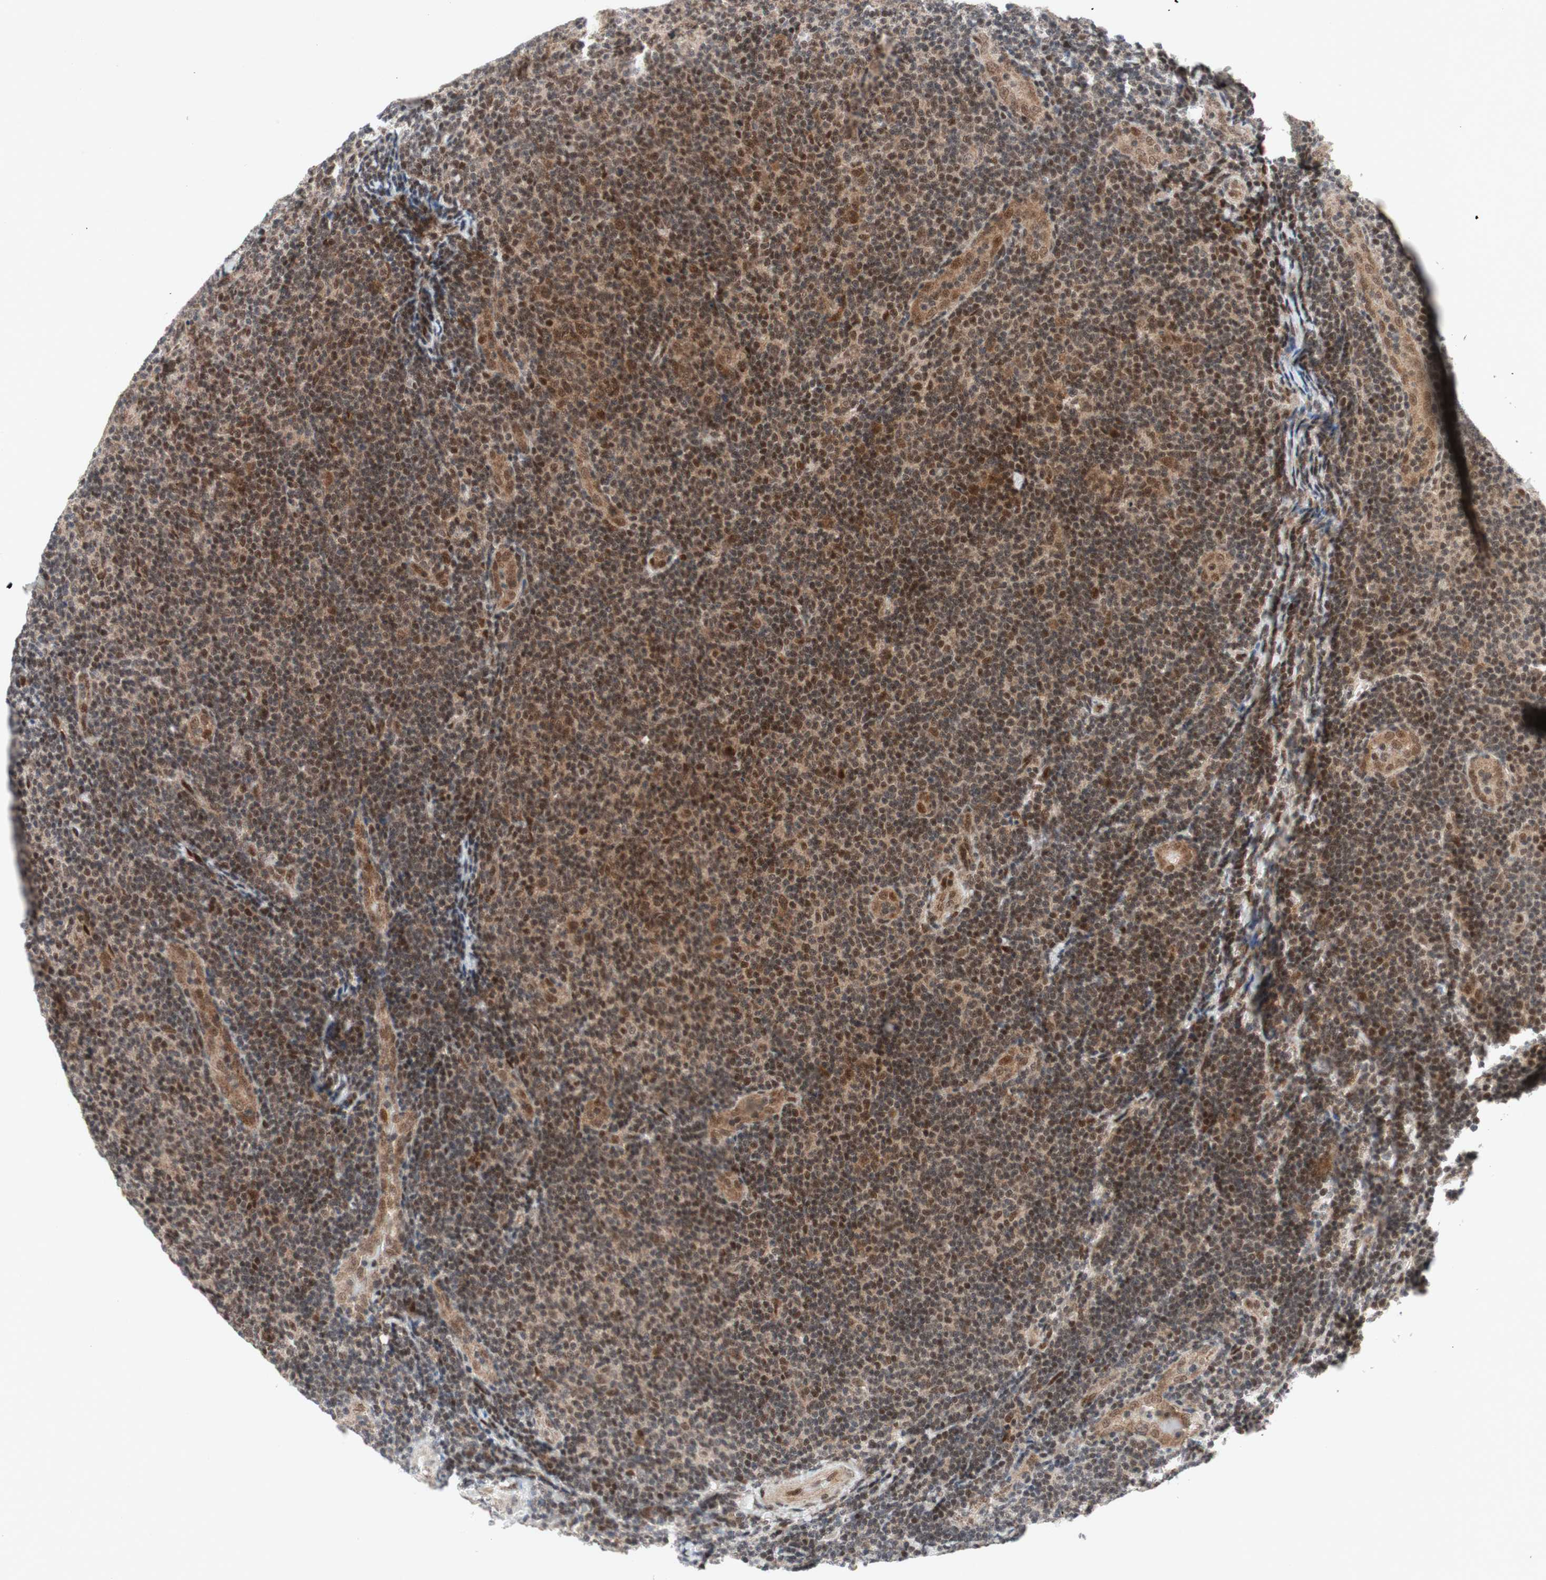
{"staining": {"intensity": "strong", "quantity": ">75%", "location": "nuclear"}, "tissue": "lymphoma", "cell_type": "Tumor cells", "image_type": "cancer", "snomed": [{"axis": "morphology", "description": "Malignant lymphoma, non-Hodgkin's type, Low grade"}, {"axis": "topography", "description": "Lymph node"}], "caption": "Lymphoma tissue displays strong nuclear positivity in approximately >75% of tumor cells, visualized by immunohistochemistry.", "gene": "TCF12", "patient": {"sex": "male", "age": 83}}